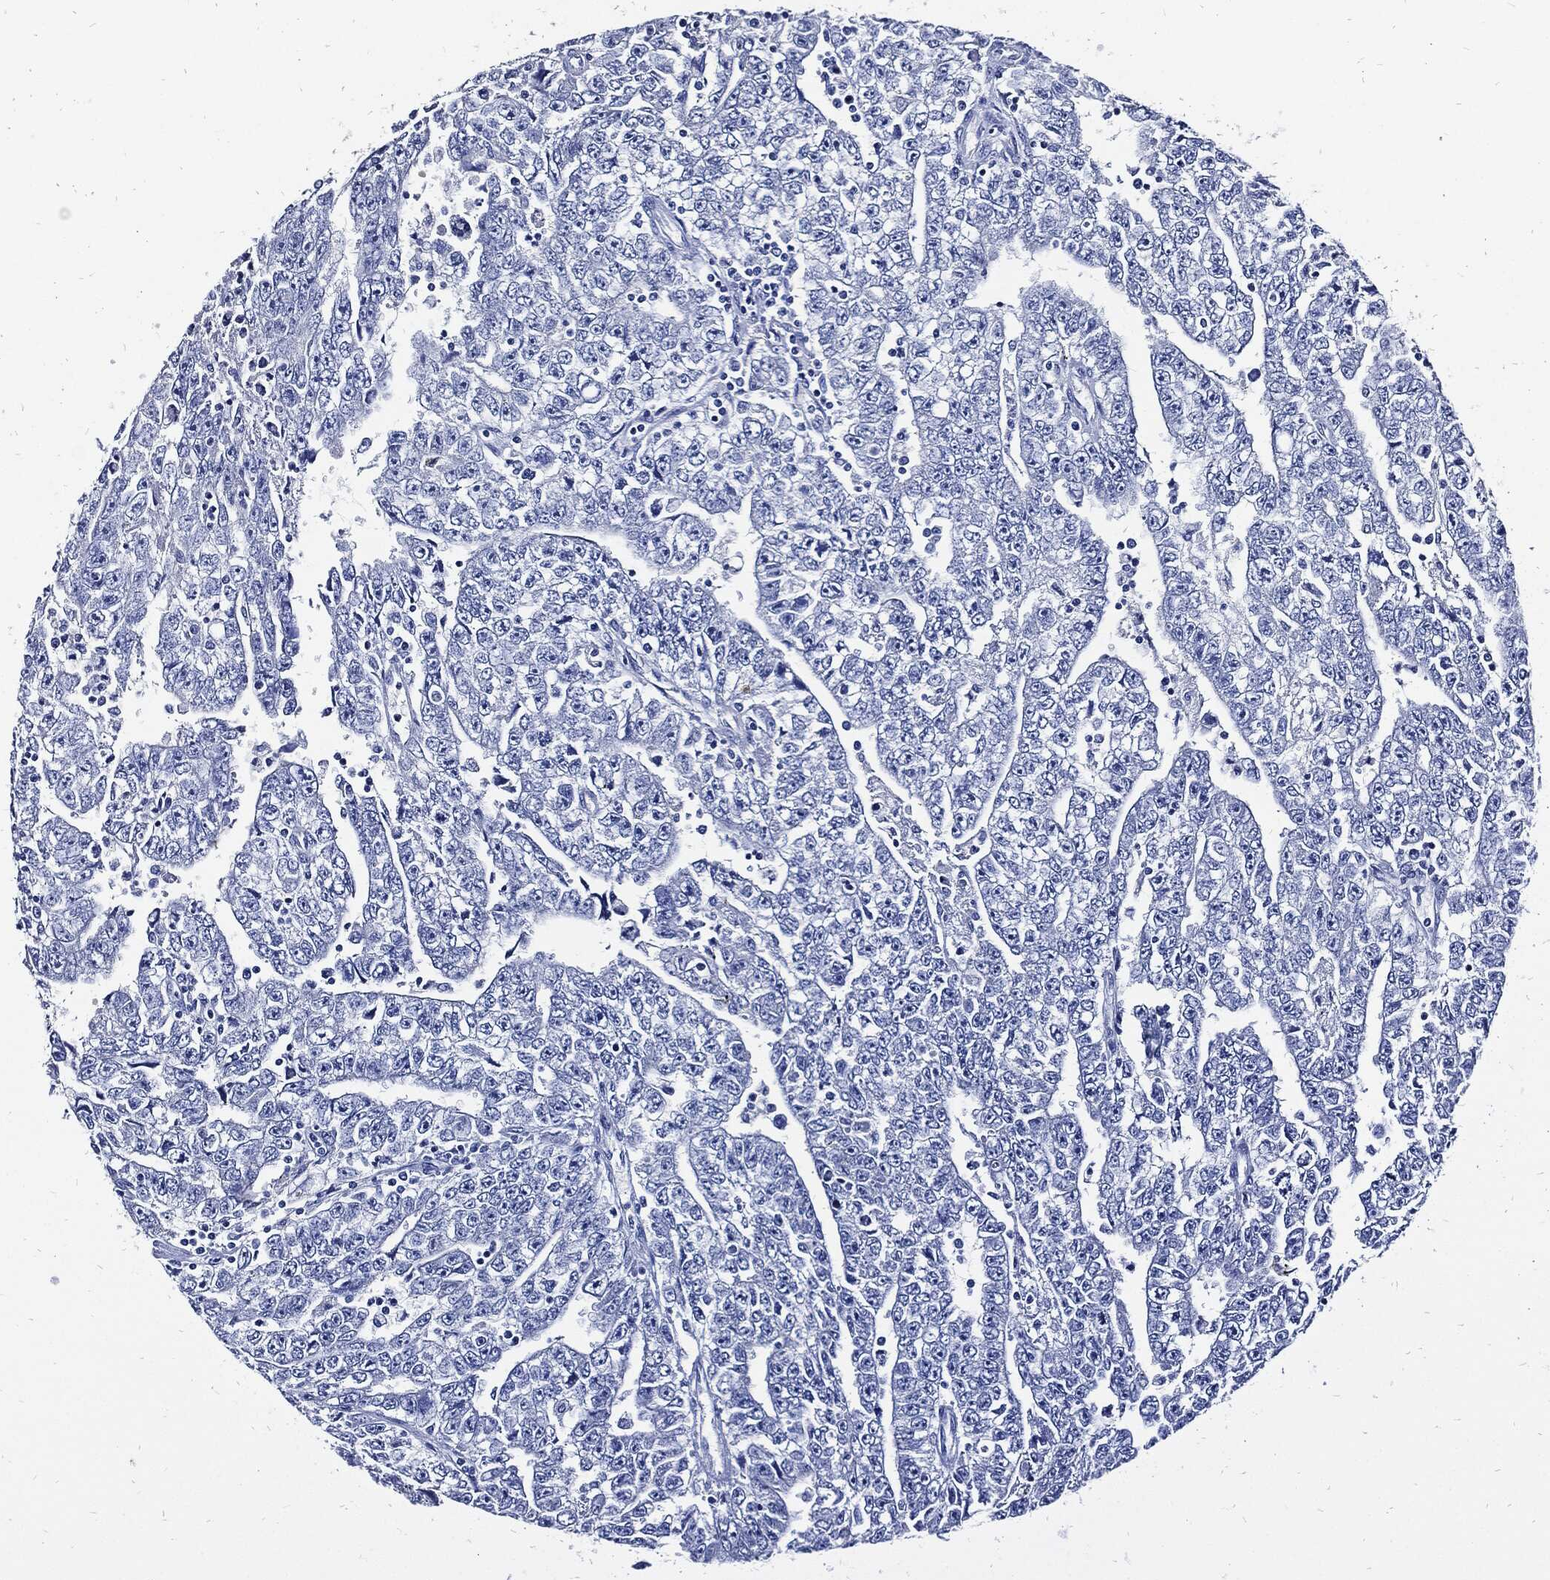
{"staining": {"intensity": "negative", "quantity": "none", "location": "none"}, "tissue": "testis cancer", "cell_type": "Tumor cells", "image_type": "cancer", "snomed": [{"axis": "morphology", "description": "Carcinoma, Embryonal, NOS"}, {"axis": "topography", "description": "Testis"}], "caption": "Immunohistochemistry (IHC) image of neoplastic tissue: testis cancer (embryonal carcinoma) stained with DAB (3,3'-diaminobenzidine) reveals no significant protein positivity in tumor cells.", "gene": "FABP4", "patient": {"sex": "male", "age": 25}}